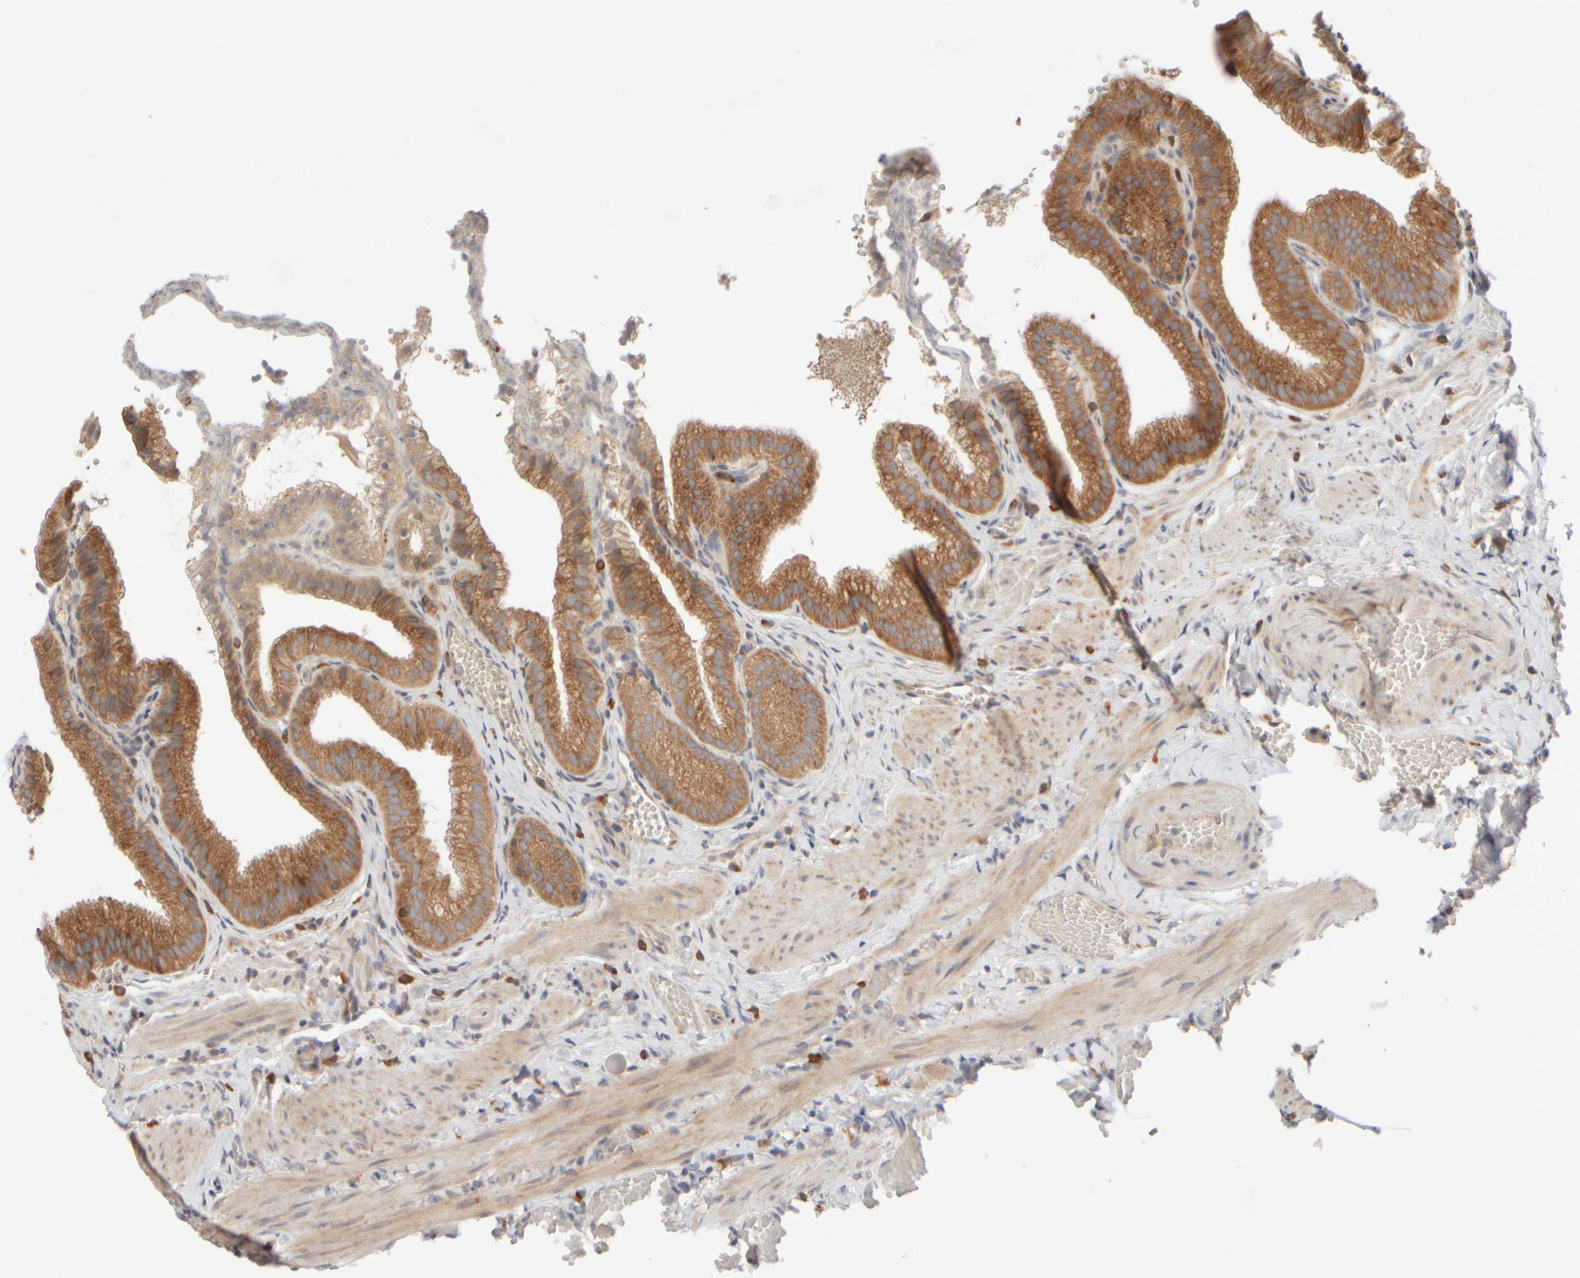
{"staining": {"intensity": "moderate", "quantity": ">75%", "location": "cytoplasmic/membranous"}, "tissue": "gallbladder", "cell_type": "Glandular cells", "image_type": "normal", "snomed": [{"axis": "morphology", "description": "Normal tissue, NOS"}, {"axis": "topography", "description": "Gallbladder"}], "caption": "Immunohistochemistry (IHC) histopathology image of benign human gallbladder stained for a protein (brown), which reveals medium levels of moderate cytoplasmic/membranous expression in approximately >75% of glandular cells.", "gene": "EIF2B3", "patient": {"sex": "male", "age": 38}}